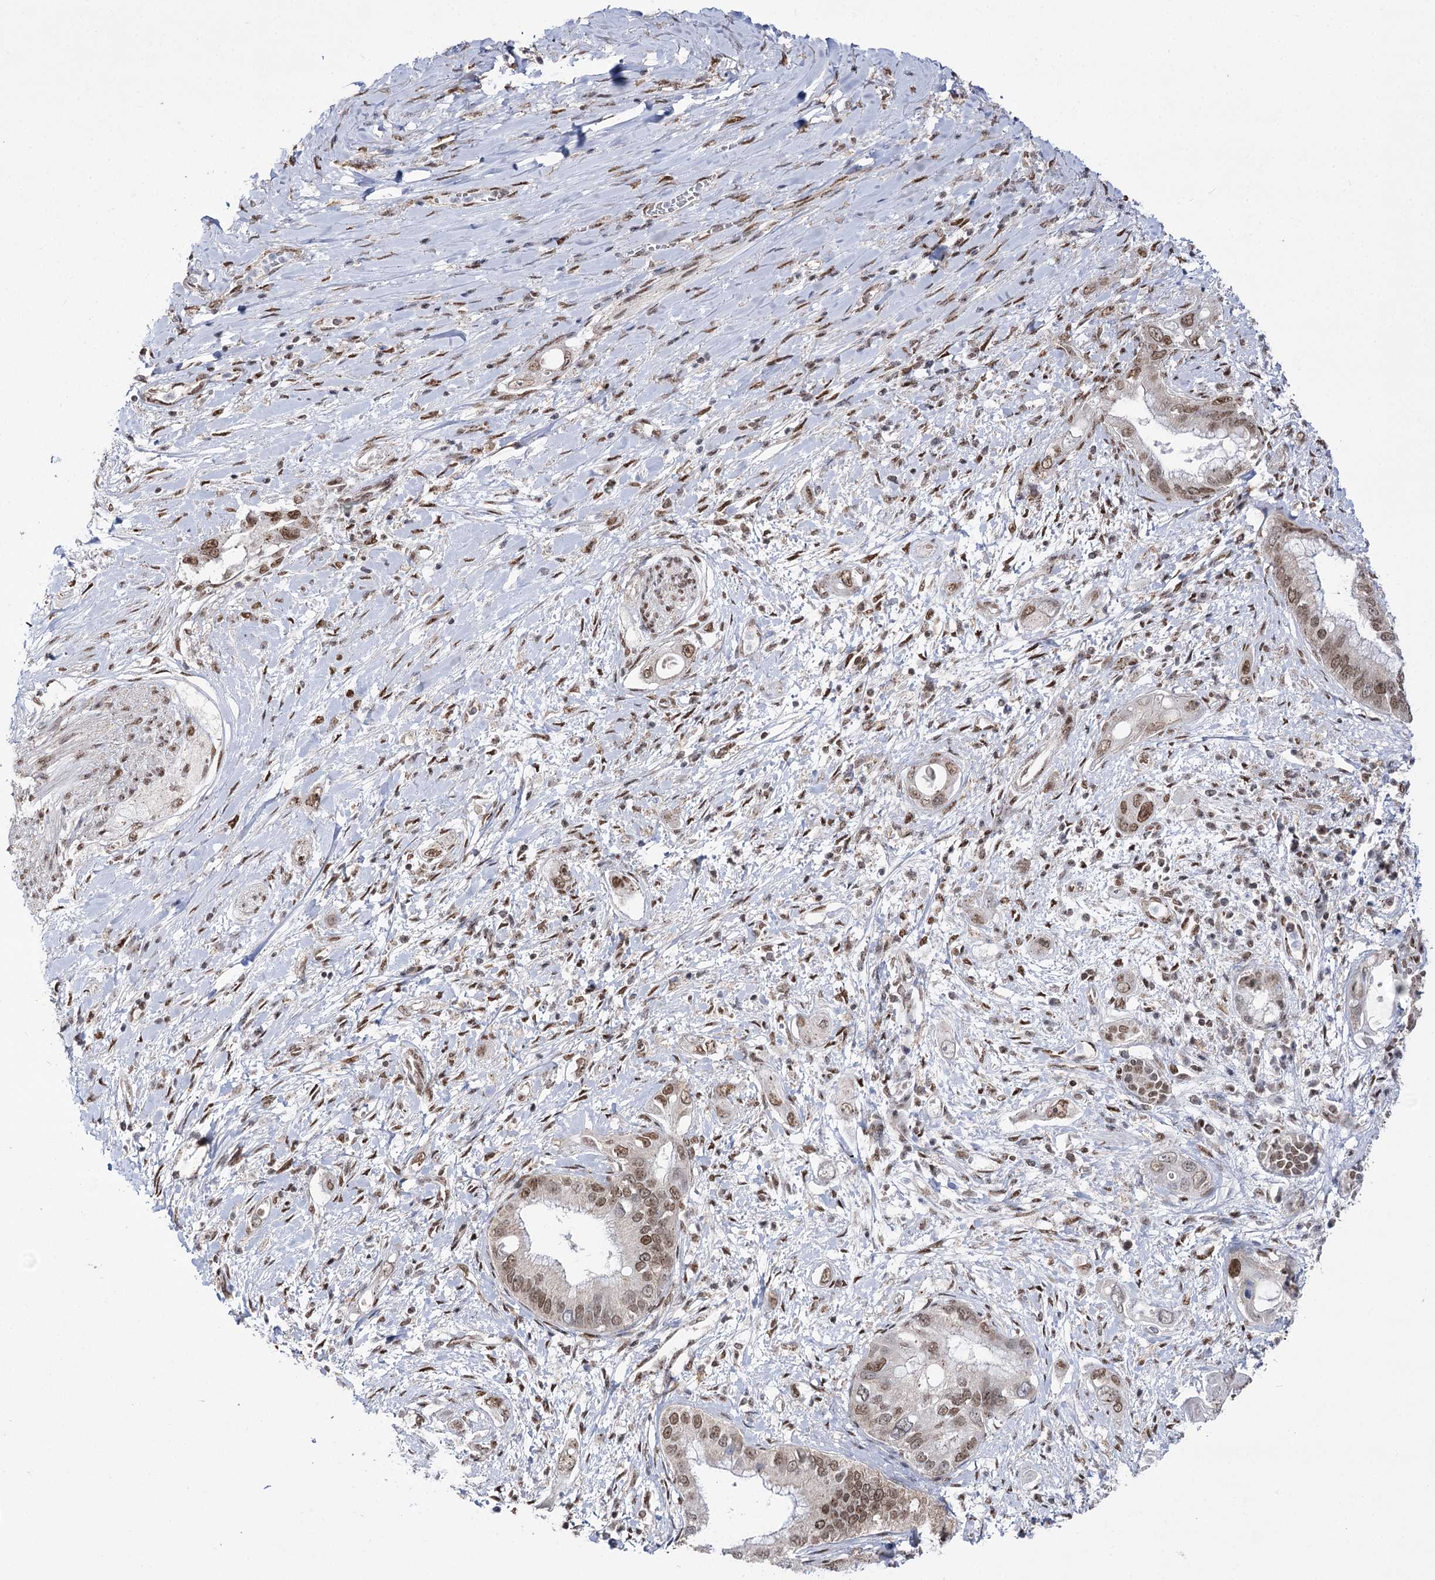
{"staining": {"intensity": "moderate", "quantity": ">75%", "location": "nuclear"}, "tissue": "pancreatic cancer", "cell_type": "Tumor cells", "image_type": "cancer", "snomed": [{"axis": "morphology", "description": "Inflammation, NOS"}, {"axis": "morphology", "description": "Adenocarcinoma, NOS"}, {"axis": "topography", "description": "Pancreas"}], "caption": "Immunohistochemistry (IHC) (DAB (3,3'-diaminobenzidine)) staining of human pancreatic cancer (adenocarcinoma) shows moderate nuclear protein positivity in about >75% of tumor cells.", "gene": "VGLL4", "patient": {"sex": "female", "age": 56}}